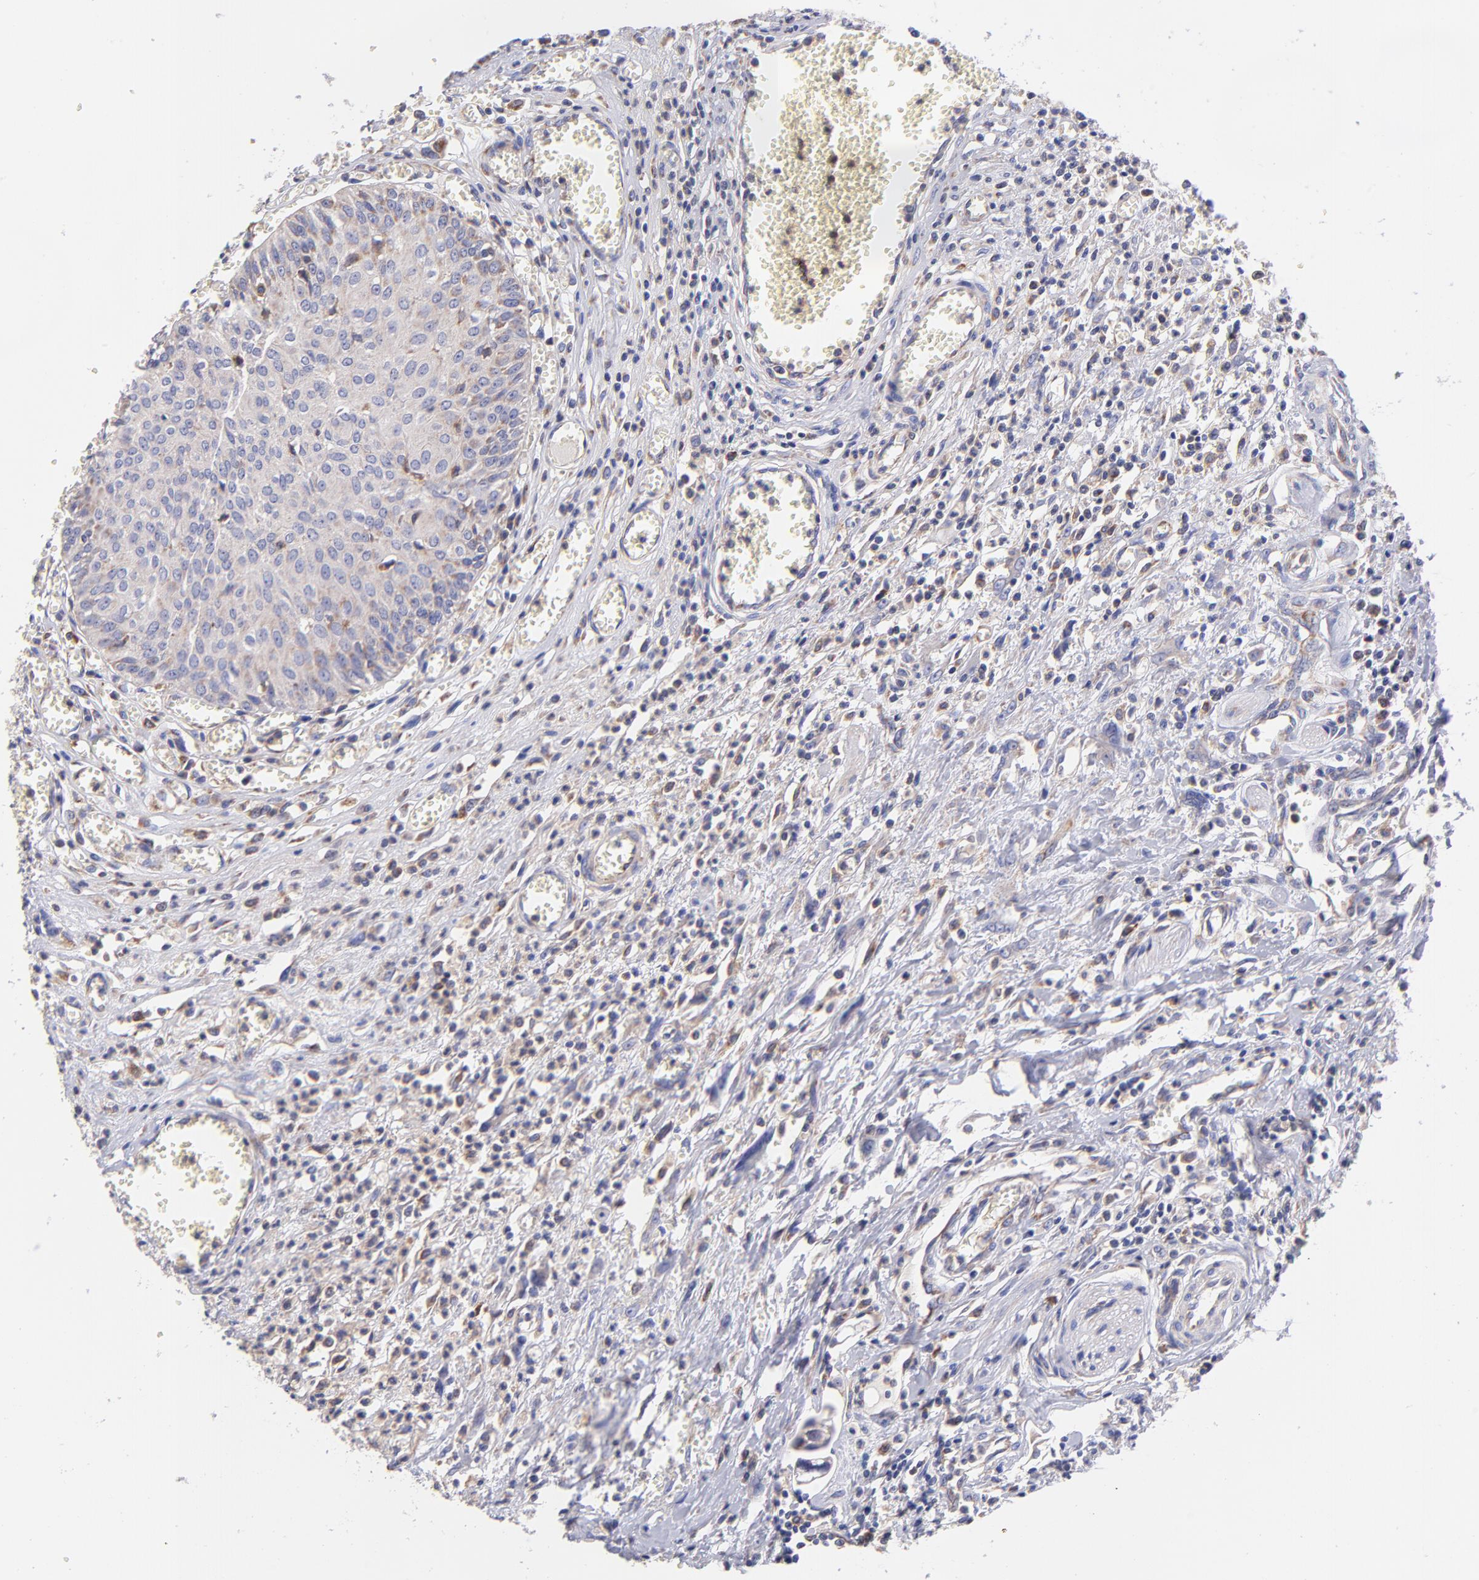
{"staining": {"intensity": "weak", "quantity": ">75%", "location": "cytoplasmic/membranous"}, "tissue": "urothelial cancer", "cell_type": "Tumor cells", "image_type": "cancer", "snomed": [{"axis": "morphology", "description": "Urothelial carcinoma, High grade"}, {"axis": "topography", "description": "Urinary bladder"}], "caption": "High-grade urothelial carcinoma was stained to show a protein in brown. There is low levels of weak cytoplasmic/membranous staining in approximately >75% of tumor cells.", "gene": "PREX1", "patient": {"sex": "male", "age": 66}}